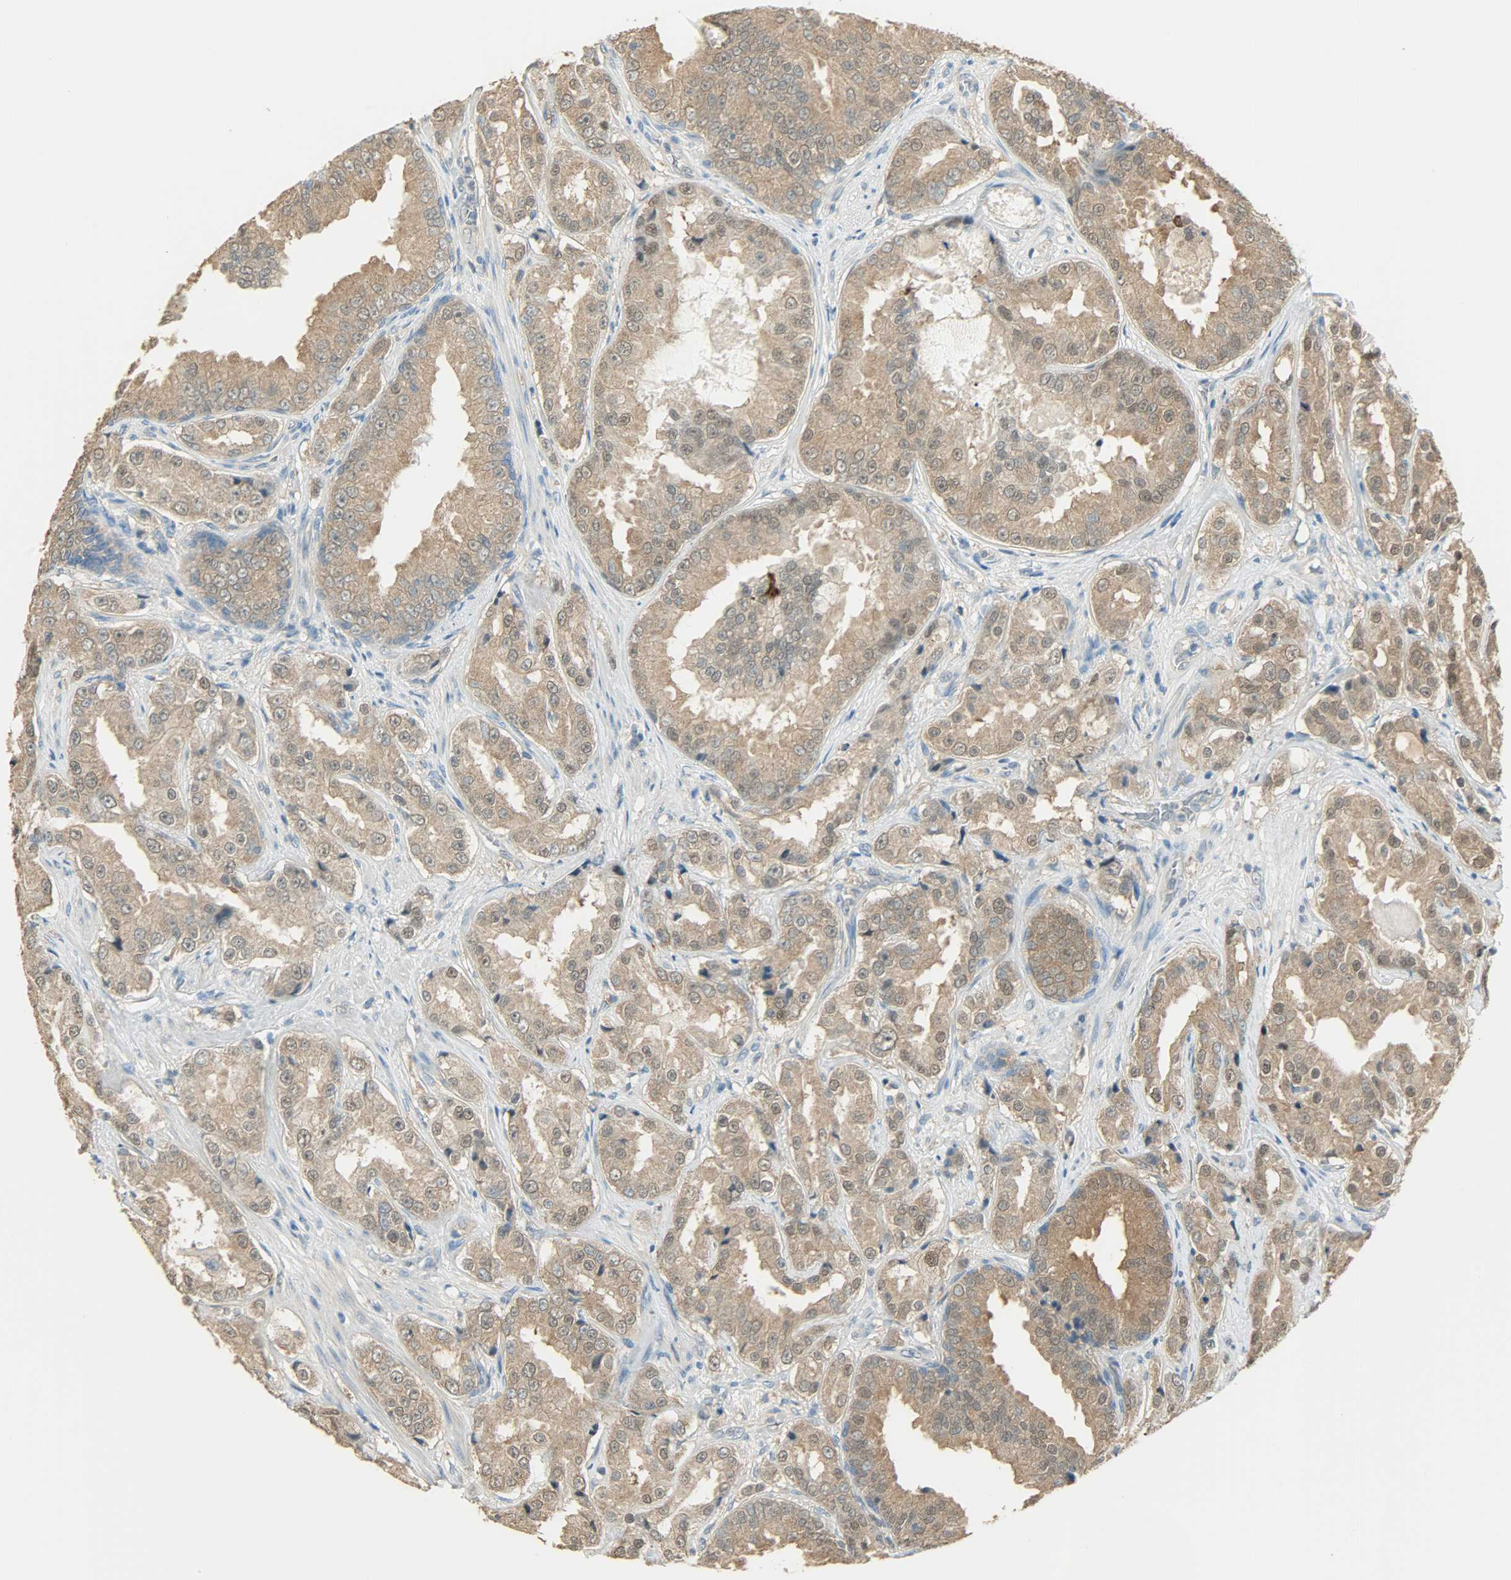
{"staining": {"intensity": "moderate", "quantity": ">75%", "location": "cytoplasmic/membranous"}, "tissue": "prostate cancer", "cell_type": "Tumor cells", "image_type": "cancer", "snomed": [{"axis": "morphology", "description": "Adenocarcinoma, High grade"}, {"axis": "topography", "description": "Prostate"}], "caption": "Immunohistochemical staining of human prostate cancer reveals medium levels of moderate cytoplasmic/membranous positivity in approximately >75% of tumor cells.", "gene": "PRMT5", "patient": {"sex": "male", "age": 73}}